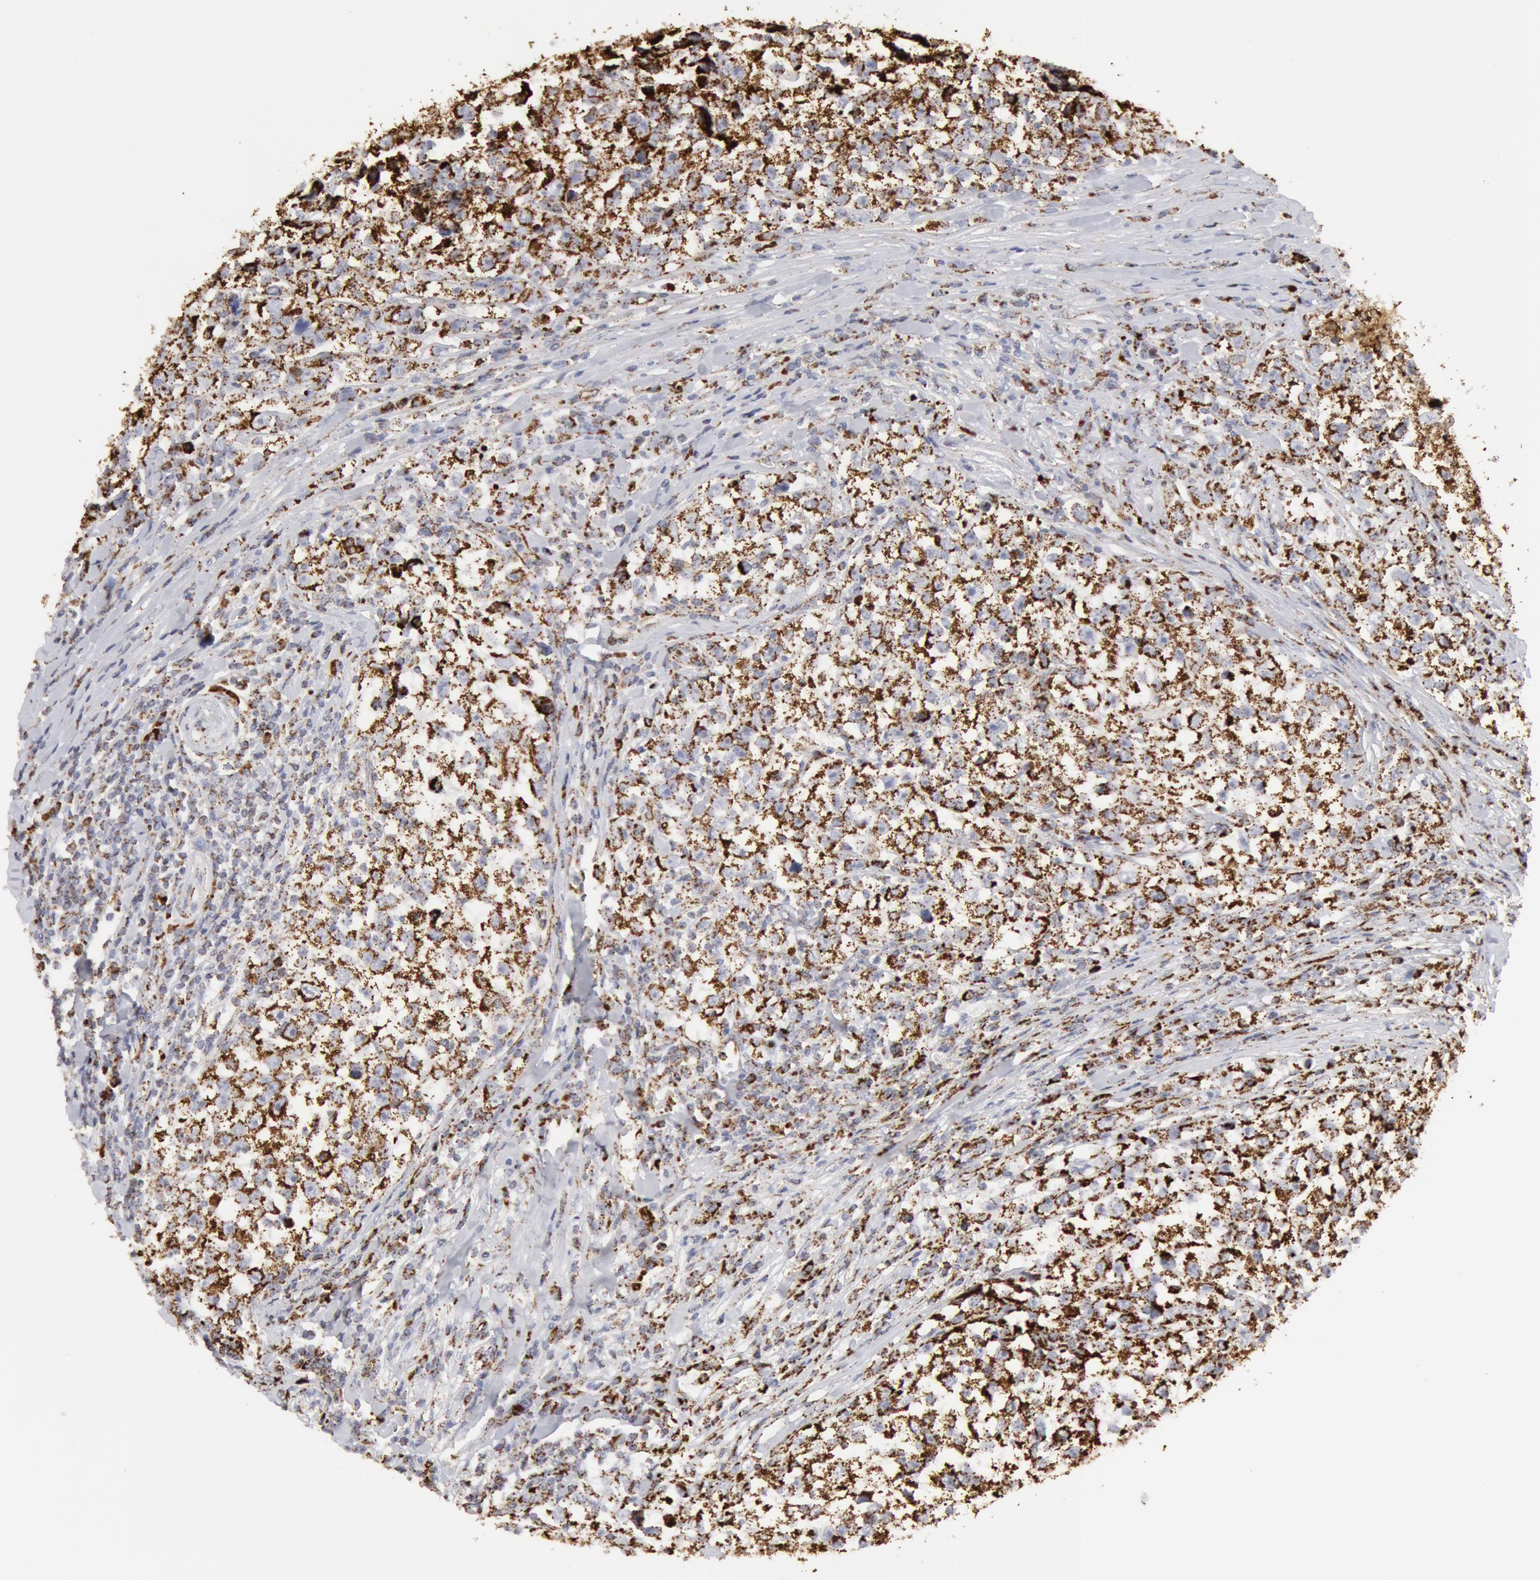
{"staining": {"intensity": "strong", "quantity": ">75%", "location": "cytoplasmic/membranous"}, "tissue": "testis cancer", "cell_type": "Tumor cells", "image_type": "cancer", "snomed": [{"axis": "morphology", "description": "Seminoma, NOS"}, {"axis": "morphology", "description": "Carcinoma, Embryonal, NOS"}, {"axis": "topography", "description": "Testis"}], "caption": "Strong cytoplasmic/membranous staining is seen in approximately >75% of tumor cells in seminoma (testis).", "gene": "ATP5F1B", "patient": {"sex": "male", "age": 30}}